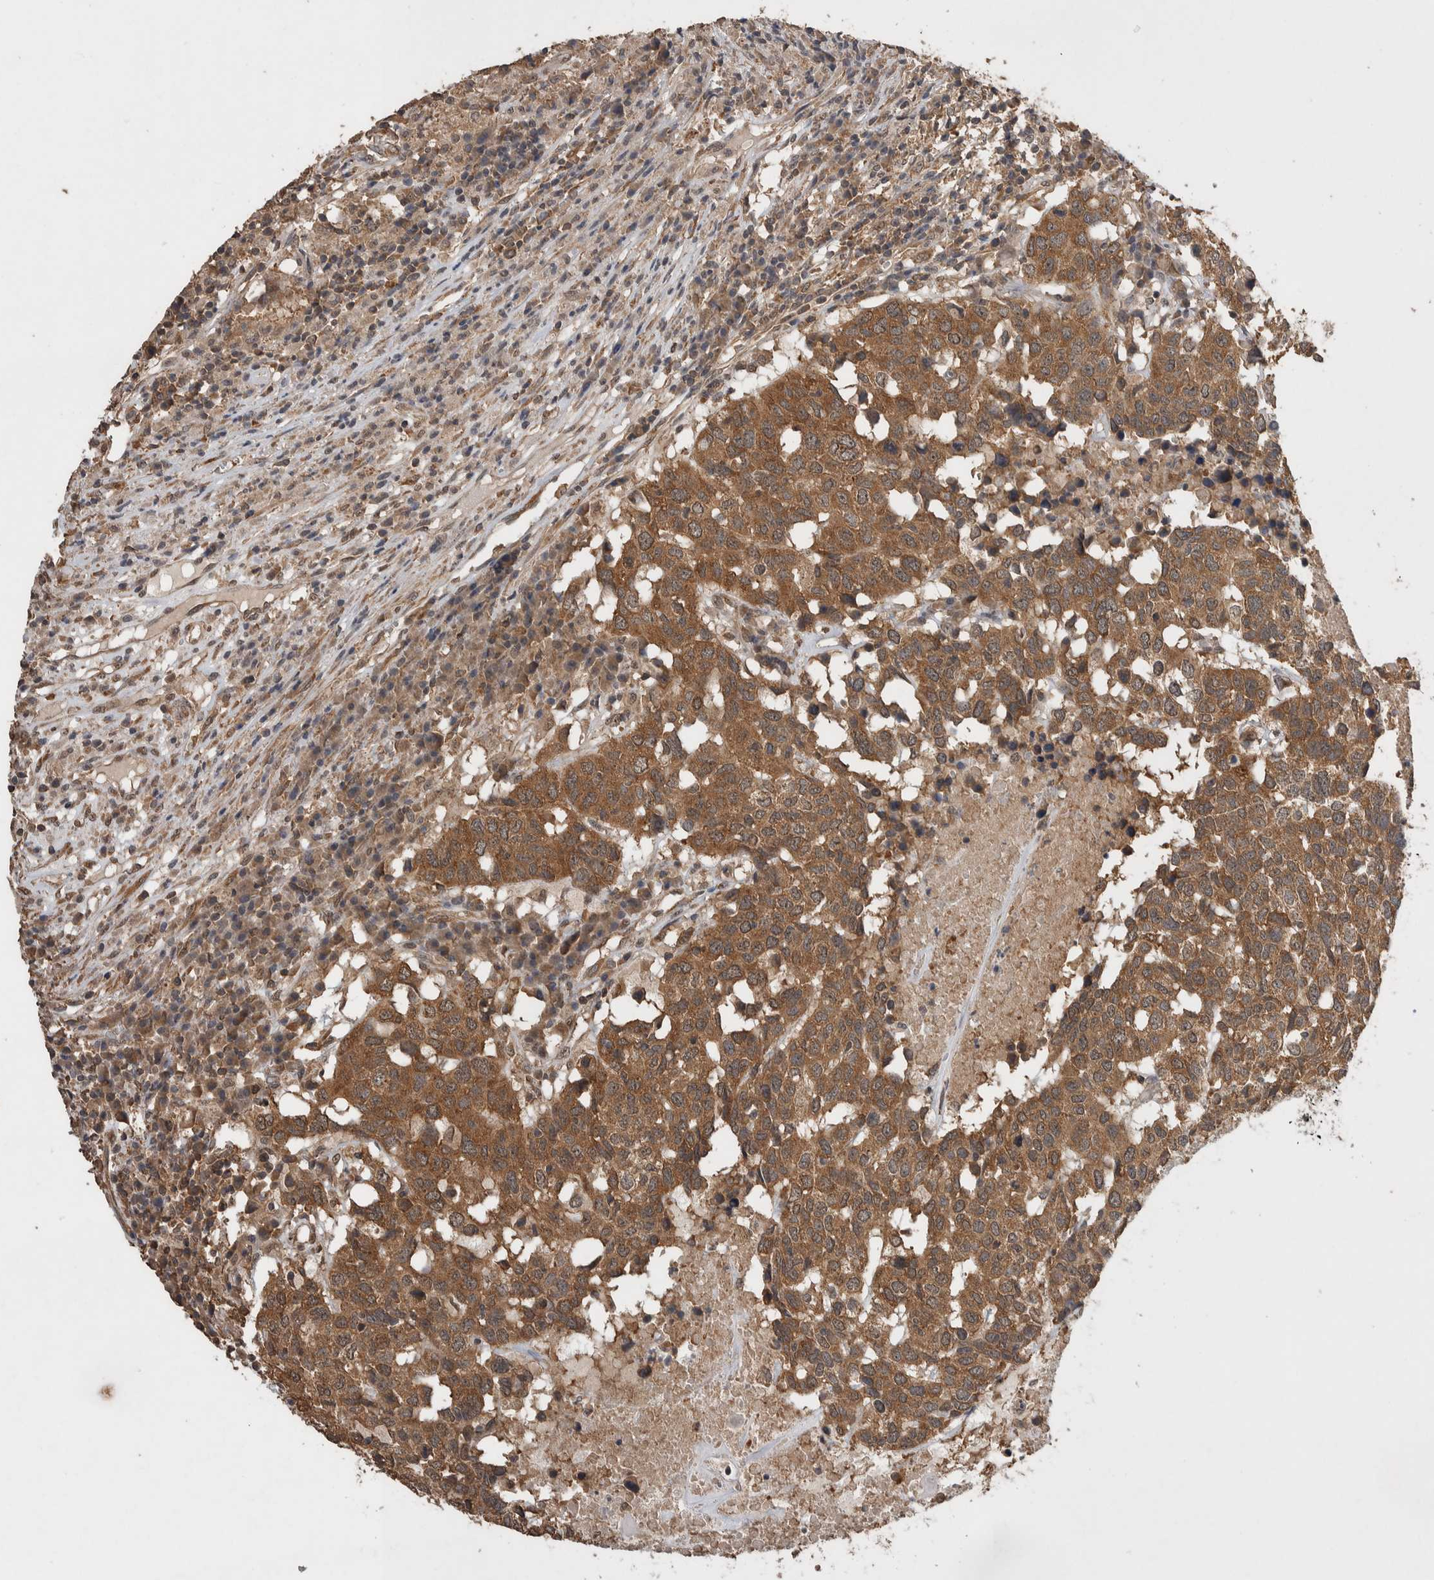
{"staining": {"intensity": "moderate", "quantity": ">75%", "location": "cytoplasmic/membranous"}, "tissue": "head and neck cancer", "cell_type": "Tumor cells", "image_type": "cancer", "snomed": [{"axis": "morphology", "description": "Squamous cell carcinoma, NOS"}, {"axis": "topography", "description": "Head-Neck"}], "caption": "A high-resolution histopathology image shows IHC staining of squamous cell carcinoma (head and neck), which exhibits moderate cytoplasmic/membranous positivity in about >75% of tumor cells.", "gene": "DVL2", "patient": {"sex": "male", "age": 66}}